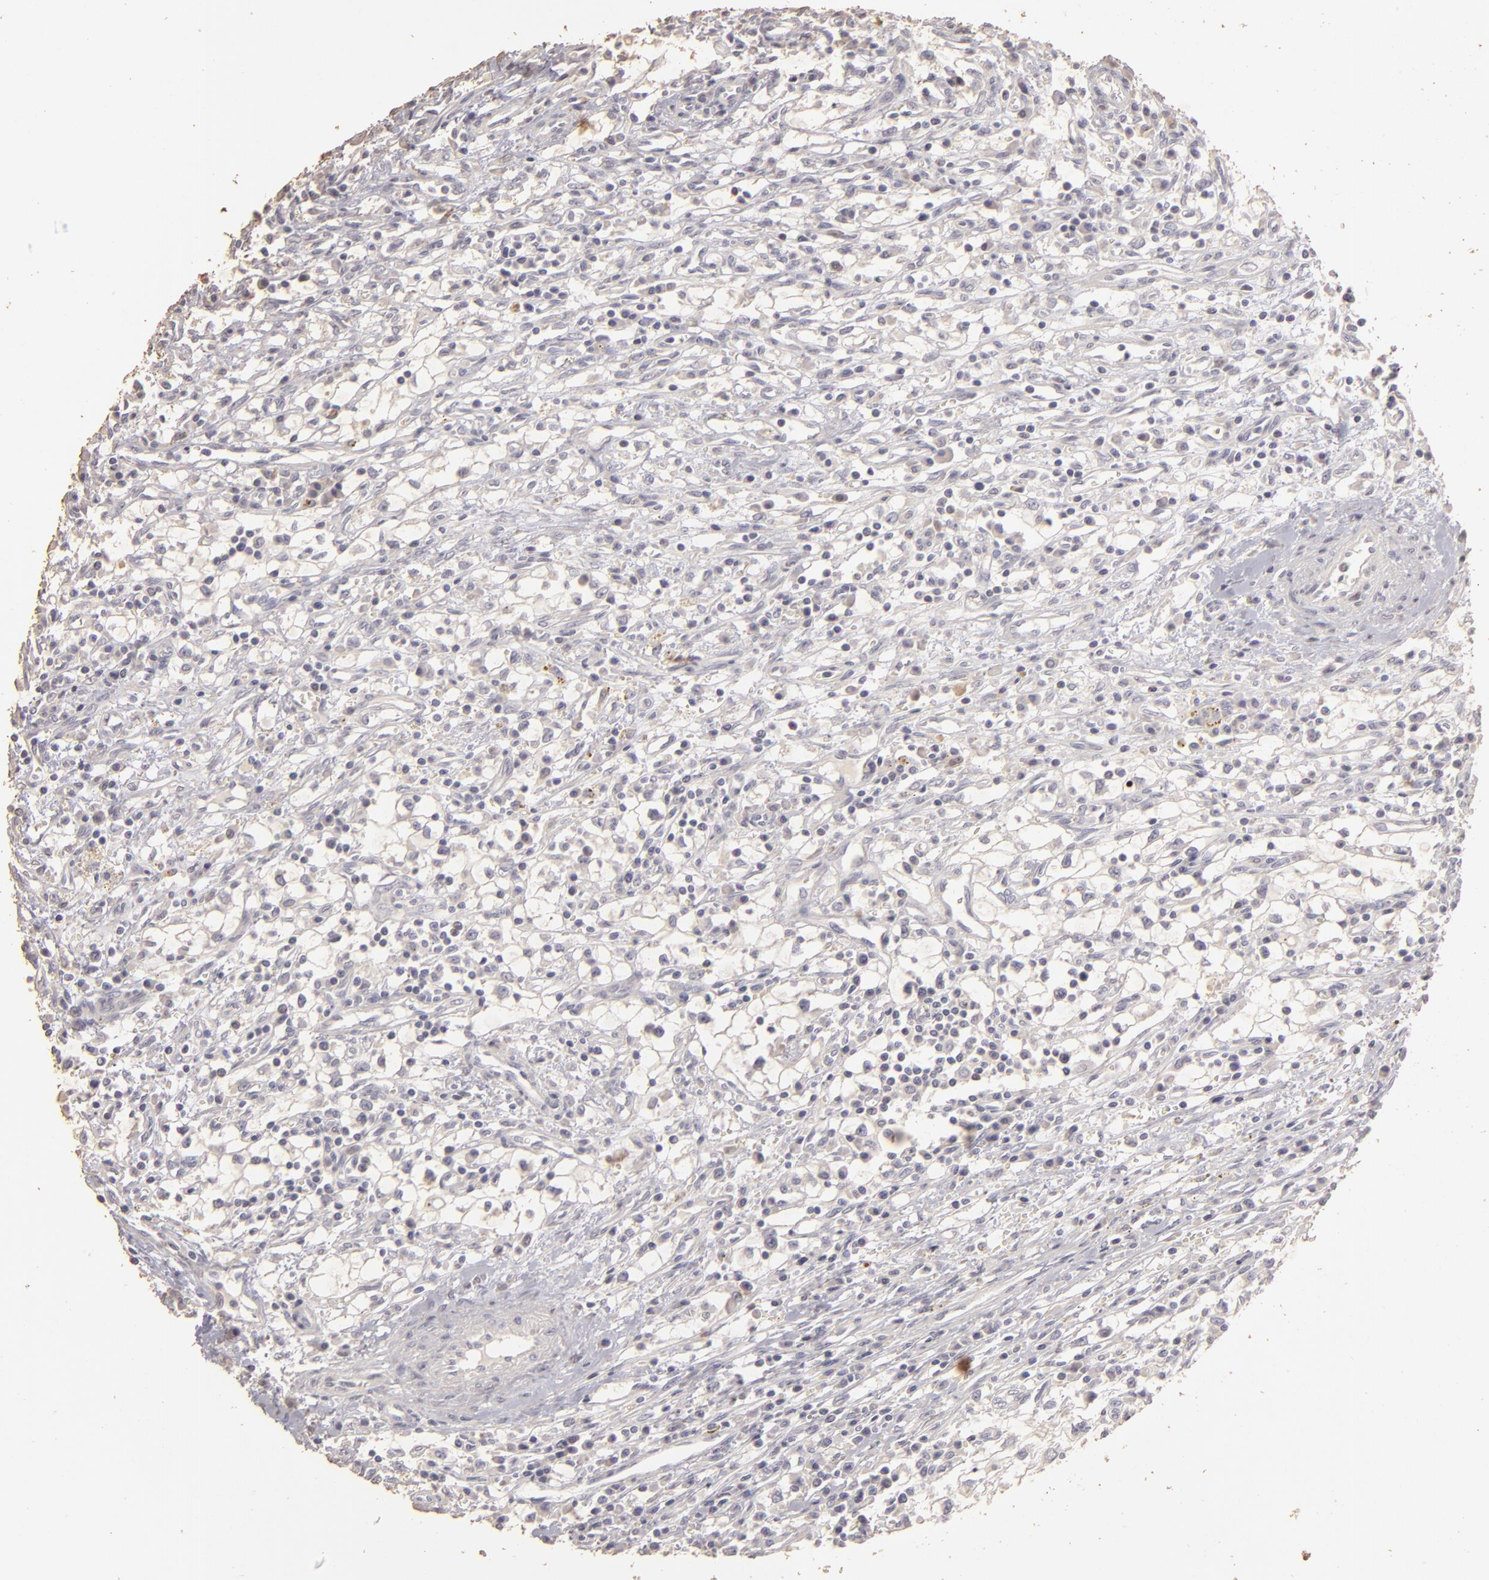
{"staining": {"intensity": "negative", "quantity": "none", "location": "none"}, "tissue": "renal cancer", "cell_type": "Tumor cells", "image_type": "cancer", "snomed": [{"axis": "morphology", "description": "Adenocarcinoma, NOS"}, {"axis": "topography", "description": "Kidney"}], "caption": "The micrograph shows no significant positivity in tumor cells of renal cancer.", "gene": "BCL2L13", "patient": {"sex": "male", "age": 82}}